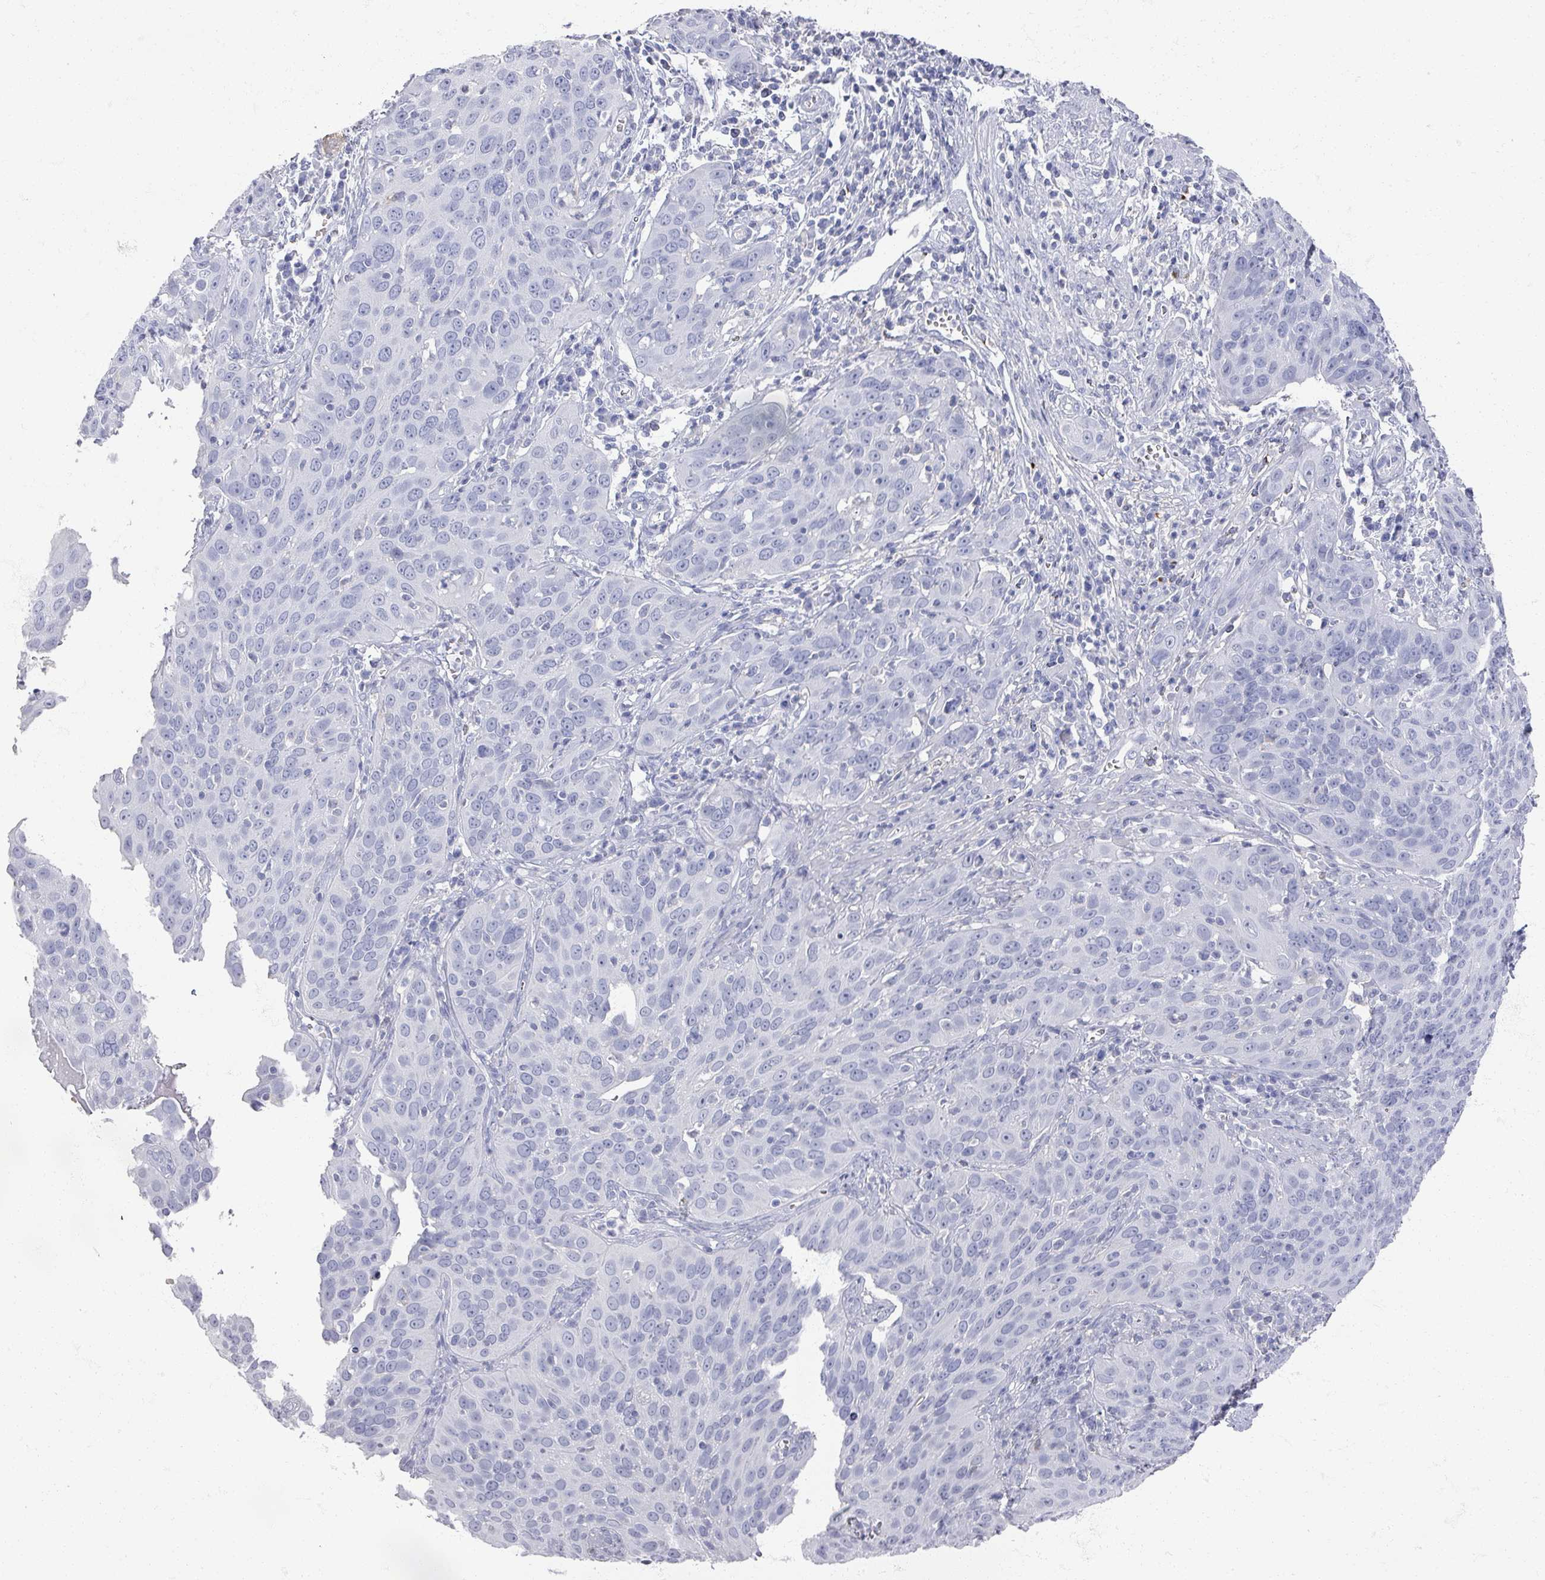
{"staining": {"intensity": "negative", "quantity": "none", "location": "none"}, "tissue": "cervical cancer", "cell_type": "Tumor cells", "image_type": "cancer", "snomed": [{"axis": "morphology", "description": "Squamous cell carcinoma, NOS"}, {"axis": "topography", "description": "Cervix"}], "caption": "Cervical cancer stained for a protein using immunohistochemistry (IHC) displays no staining tumor cells.", "gene": "OMG", "patient": {"sex": "female", "age": 36}}